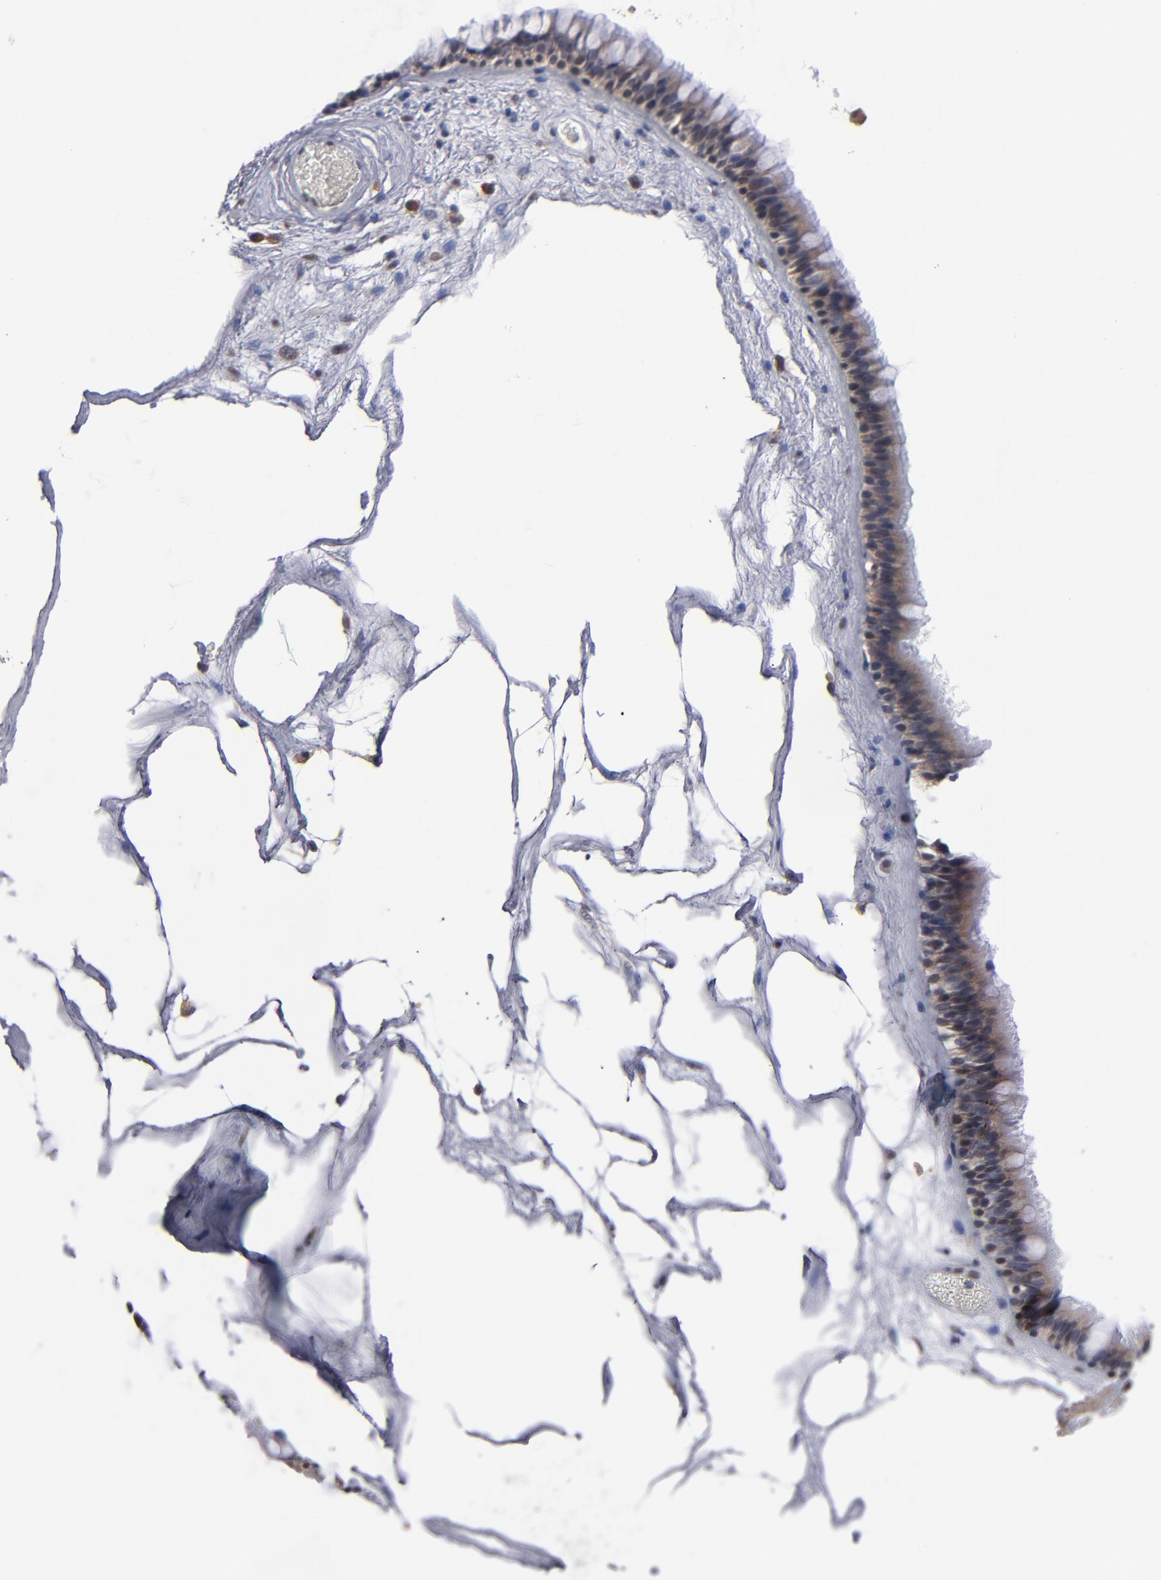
{"staining": {"intensity": "moderate", "quantity": ">75%", "location": "cytoplasmic/membranous"}, "tissue": "nasopharynx", "cell_type": "Respiratory epithelial cells", "image_type": "normal", "snomed": [{"axis": "morphology", "description": "Normal tissue, NOS"}, {"axis": "morphology", "description": "Inflammation, NOS"}, {"axis": "topography", "description": "Nasopharynx"}], "caption": "Respiratory epithelial cells show moderate cytoplasmic/membranous expression in approximately >75% of cells in unremarkable nasopharynx.", "gene": "ALG13", "patient": {"sex": "male", "age": 48}}